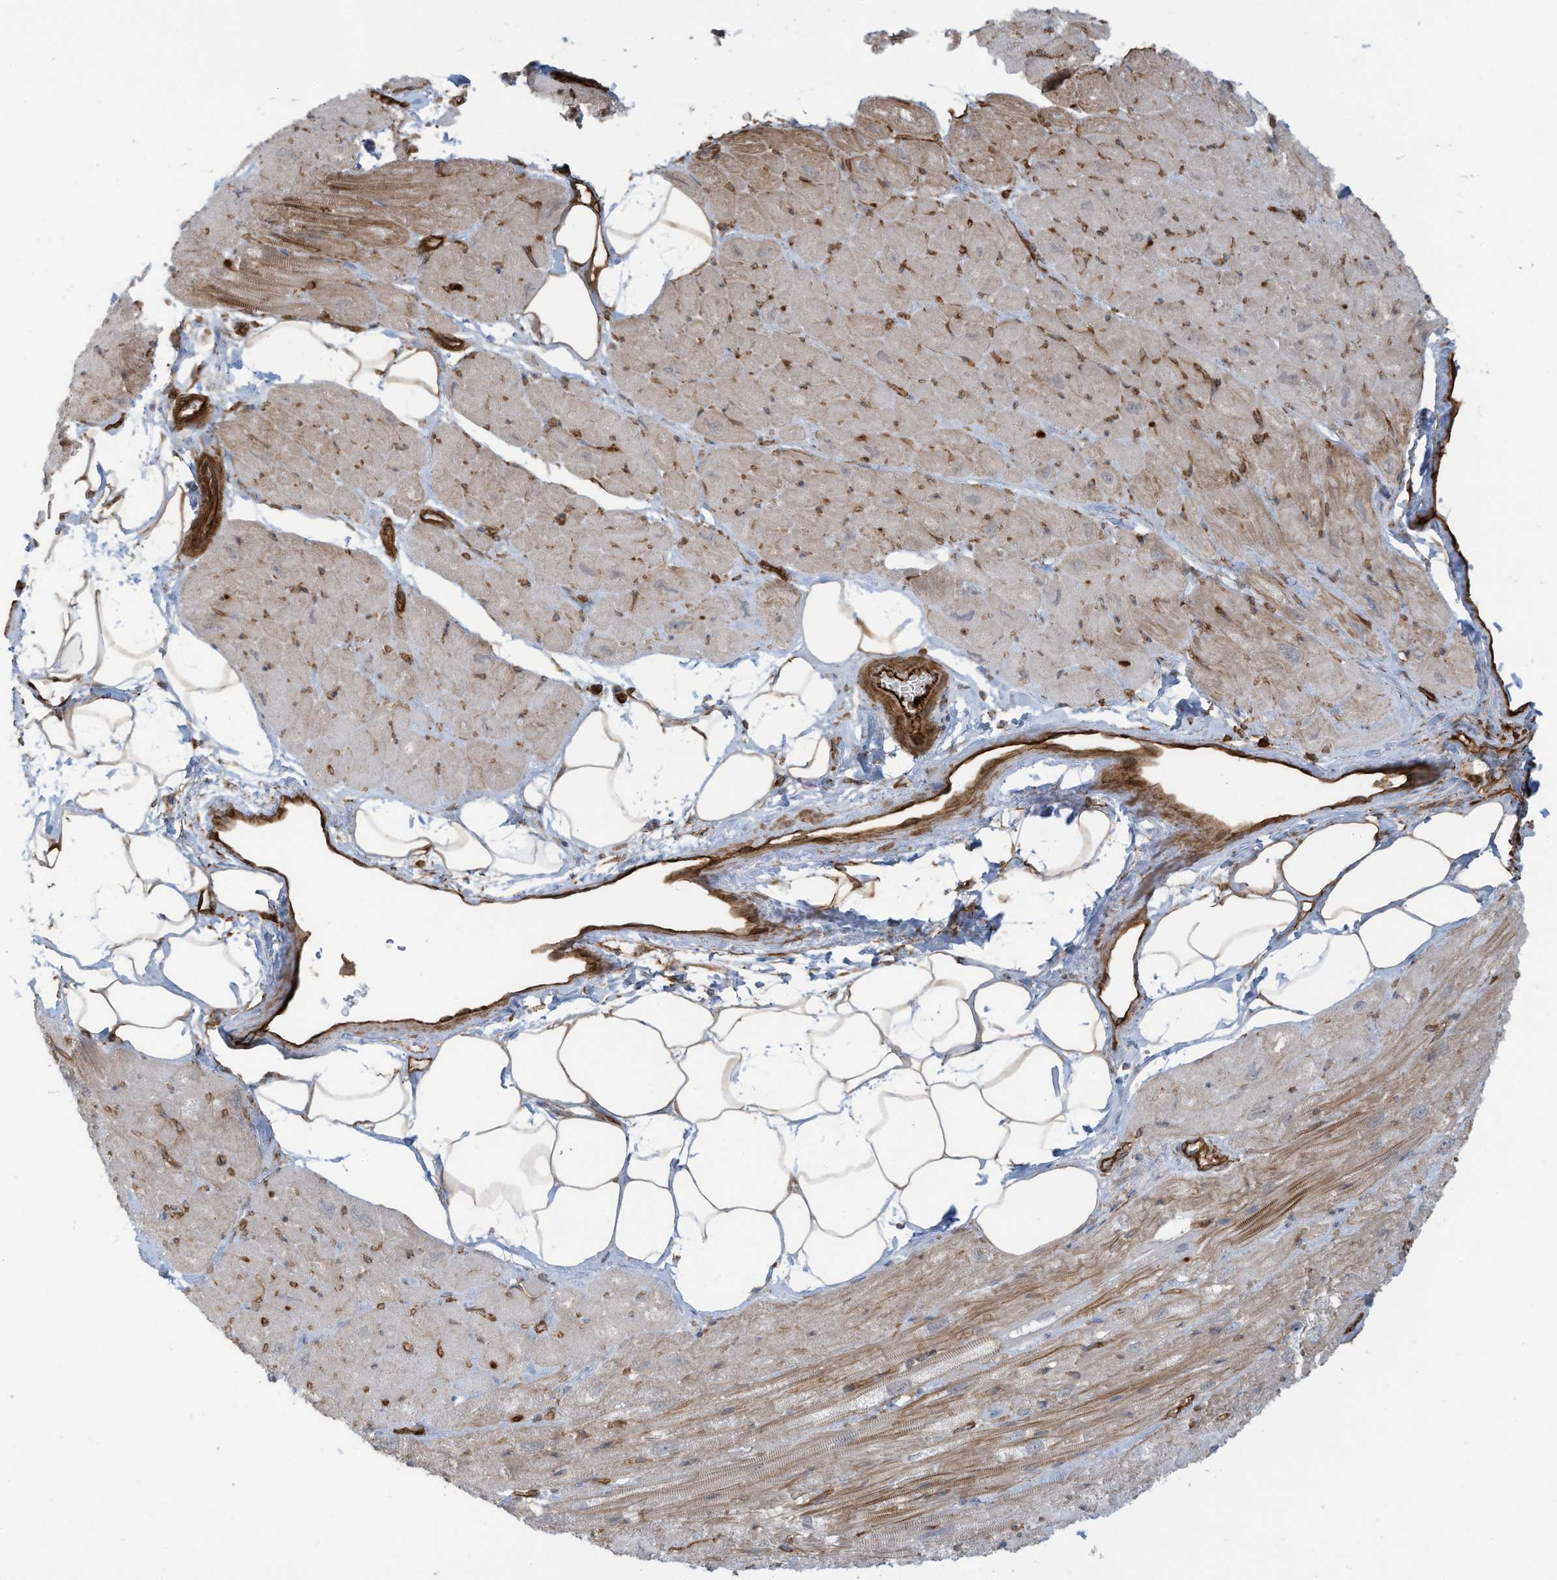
{"staining": {"intensity": "moderate", "quantity": "25%-75%", "location": "cytoplasmic/membranous"}, "tissue": "heart muscle", "cell_type": "Cardiomyocytes", "image_type": "normal", "snomed": [{"axis": "morphology", "description": "Normal tissue, NOS"}, {"axis": "topography", "description": "Heart"}], "caption": "Cardiomyocytes show moderate cytoplasmic/membranous staining in approximately 25%-75% of cells in benign heart muscle.", "gene": "SLC9A2", "patient": {"sex": "male", "age": 50}}